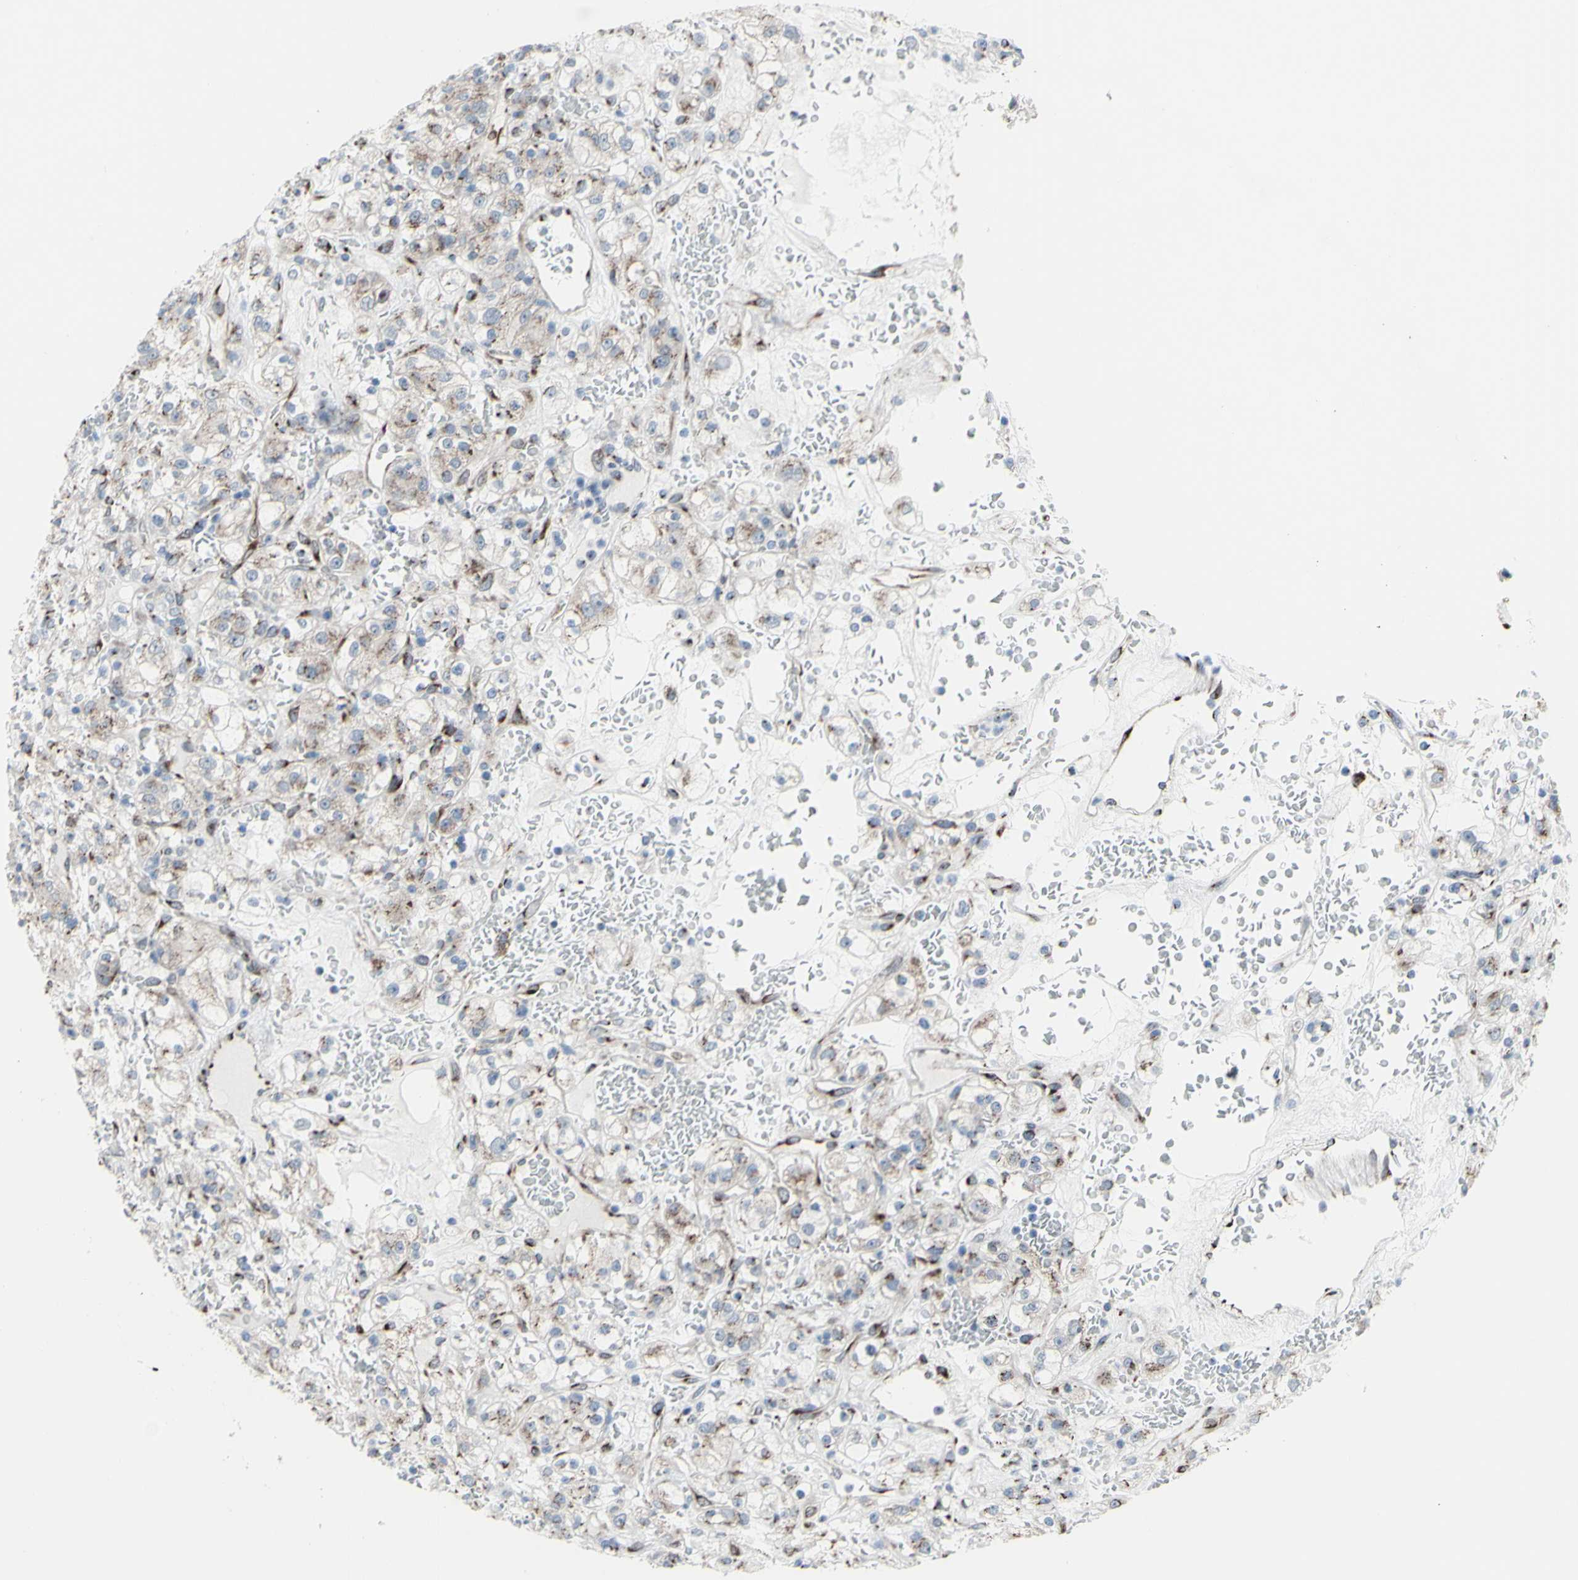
{"staining": {"intensity": "moderate", "quantity": "25%-75%", "location": "cytoplasmic/membranous"}, "tissue": "renal cancer", "cell_type": "Tumor cells", "image_type": "cancer", "snomed": [{"axis": "morphology", "description": "Normal tissue, NOS"}, {"axis": "morphology", "description": "Adenocarcinoma, NOS"}, {"axis": "topography", "description": "Kidney"}], "caption": "Protein staining by IHC displays moderate cytoplasmic/membranous positivity in approximately 25%-75% of tumor cells in adenocarcinoma (renal). Using DAB (brown) and hematoxylin (blue) stains, captured at high magnification using brightfield microscopy.", "gene": "GLG1", "patient": {"sex": "female", "age": 72}}